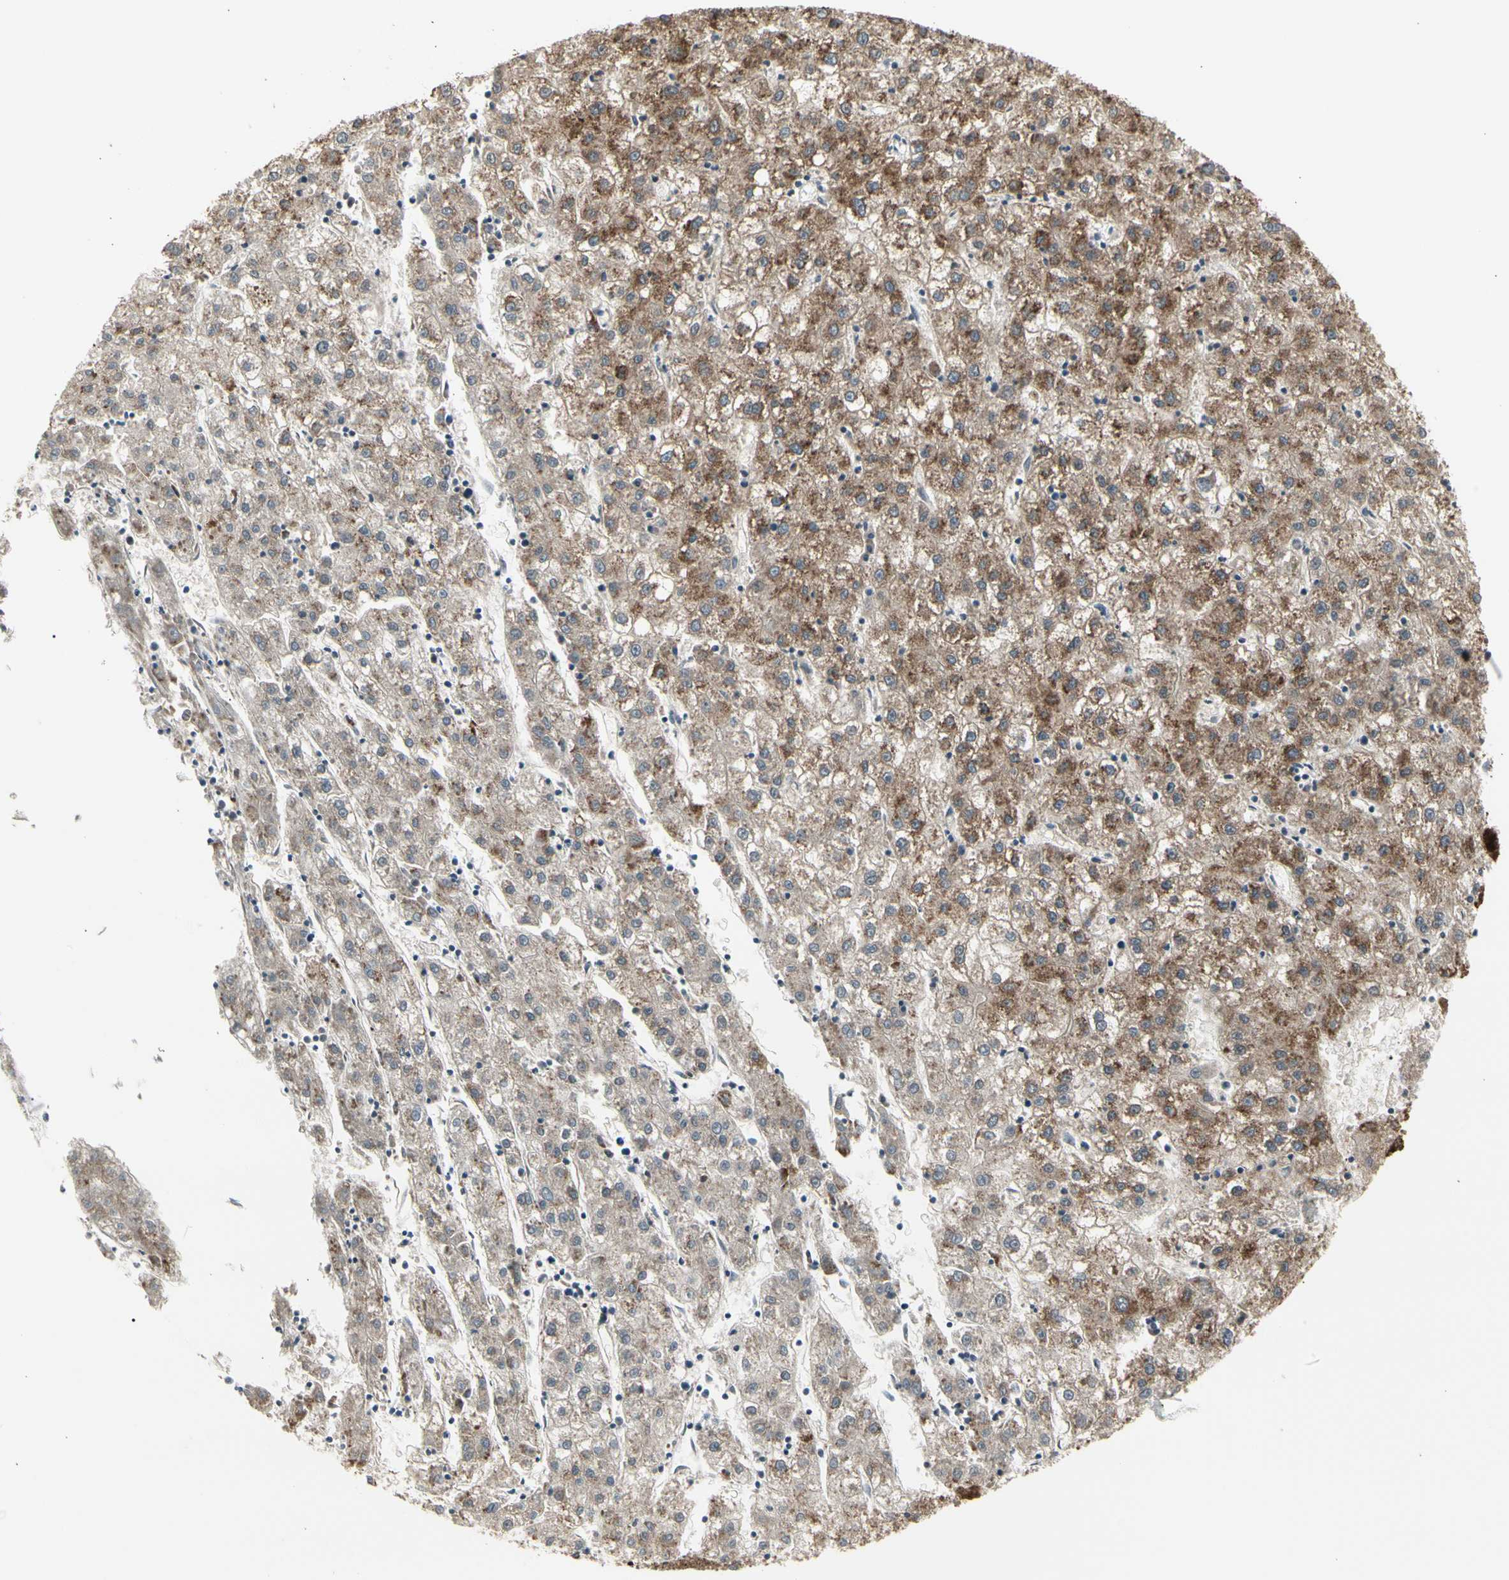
{"staining": {"intensity": "moderate", "quantity": ">75%", "location": "cytoplasmic/membranous"}, "tissue": "liver cancer", "cell_type": "Tumor cells", "image_type": "cancer", "snomed": [{"axis": "morphology", "description": "Carcinoma, Hepatocellular, NOS"}, {"axis": "topography", "description": "Liver"}], "caption": "Immunohistochemical staining of liver hepatocellular carcinoma demonstrates moderate cytoplasmic/membranous protein positivity in about >75% of tumor cells.", "gene": "TMEM176A", "patient": {"sex": "male", "age": 72}}